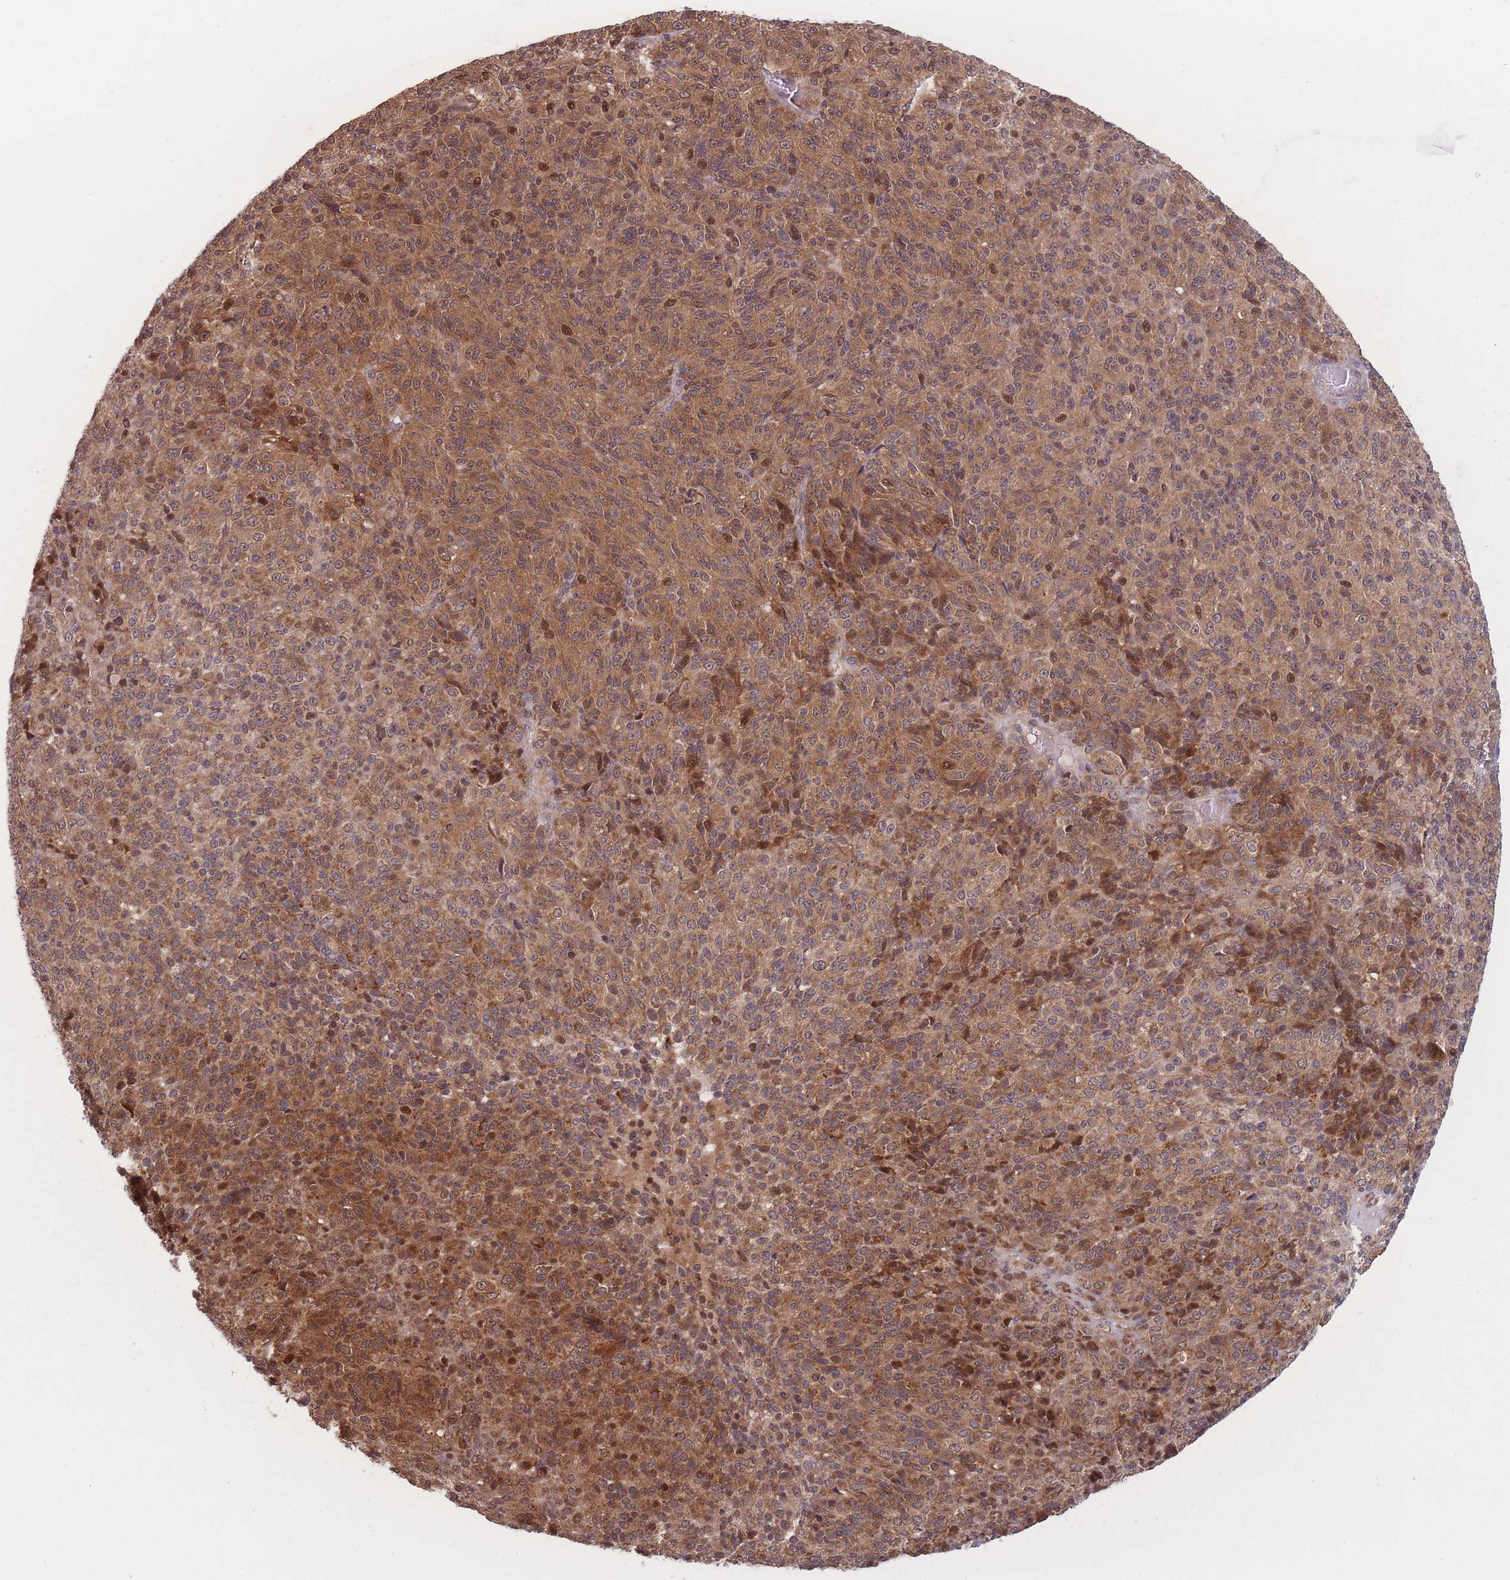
{"staining": {"intensity": "moderate", "quantity": ">75%", "location": "cytoplasmic/membranous,nuclear"}, "tissue": "melanoma", "cell_type": "Tumor cells", "image_type": "cancer", "snomed": [{"axis": "morphology", "description": "Malignant melanoma, Metastatic site"}, {"axis": "topography", "description": "Brain"}], "caption": "Moderate cytoplasmic/membranous and nuclear positivity is appreciated in approximately >75% of tumor cells in malignant melanoma (metastatic site). (Stains: DAB in brown, nuclei in blue, Microscopy: brightfield microscopy at high magnification).", "gene": "RPS18", "patient": {"sex": "female", "age": 56}}